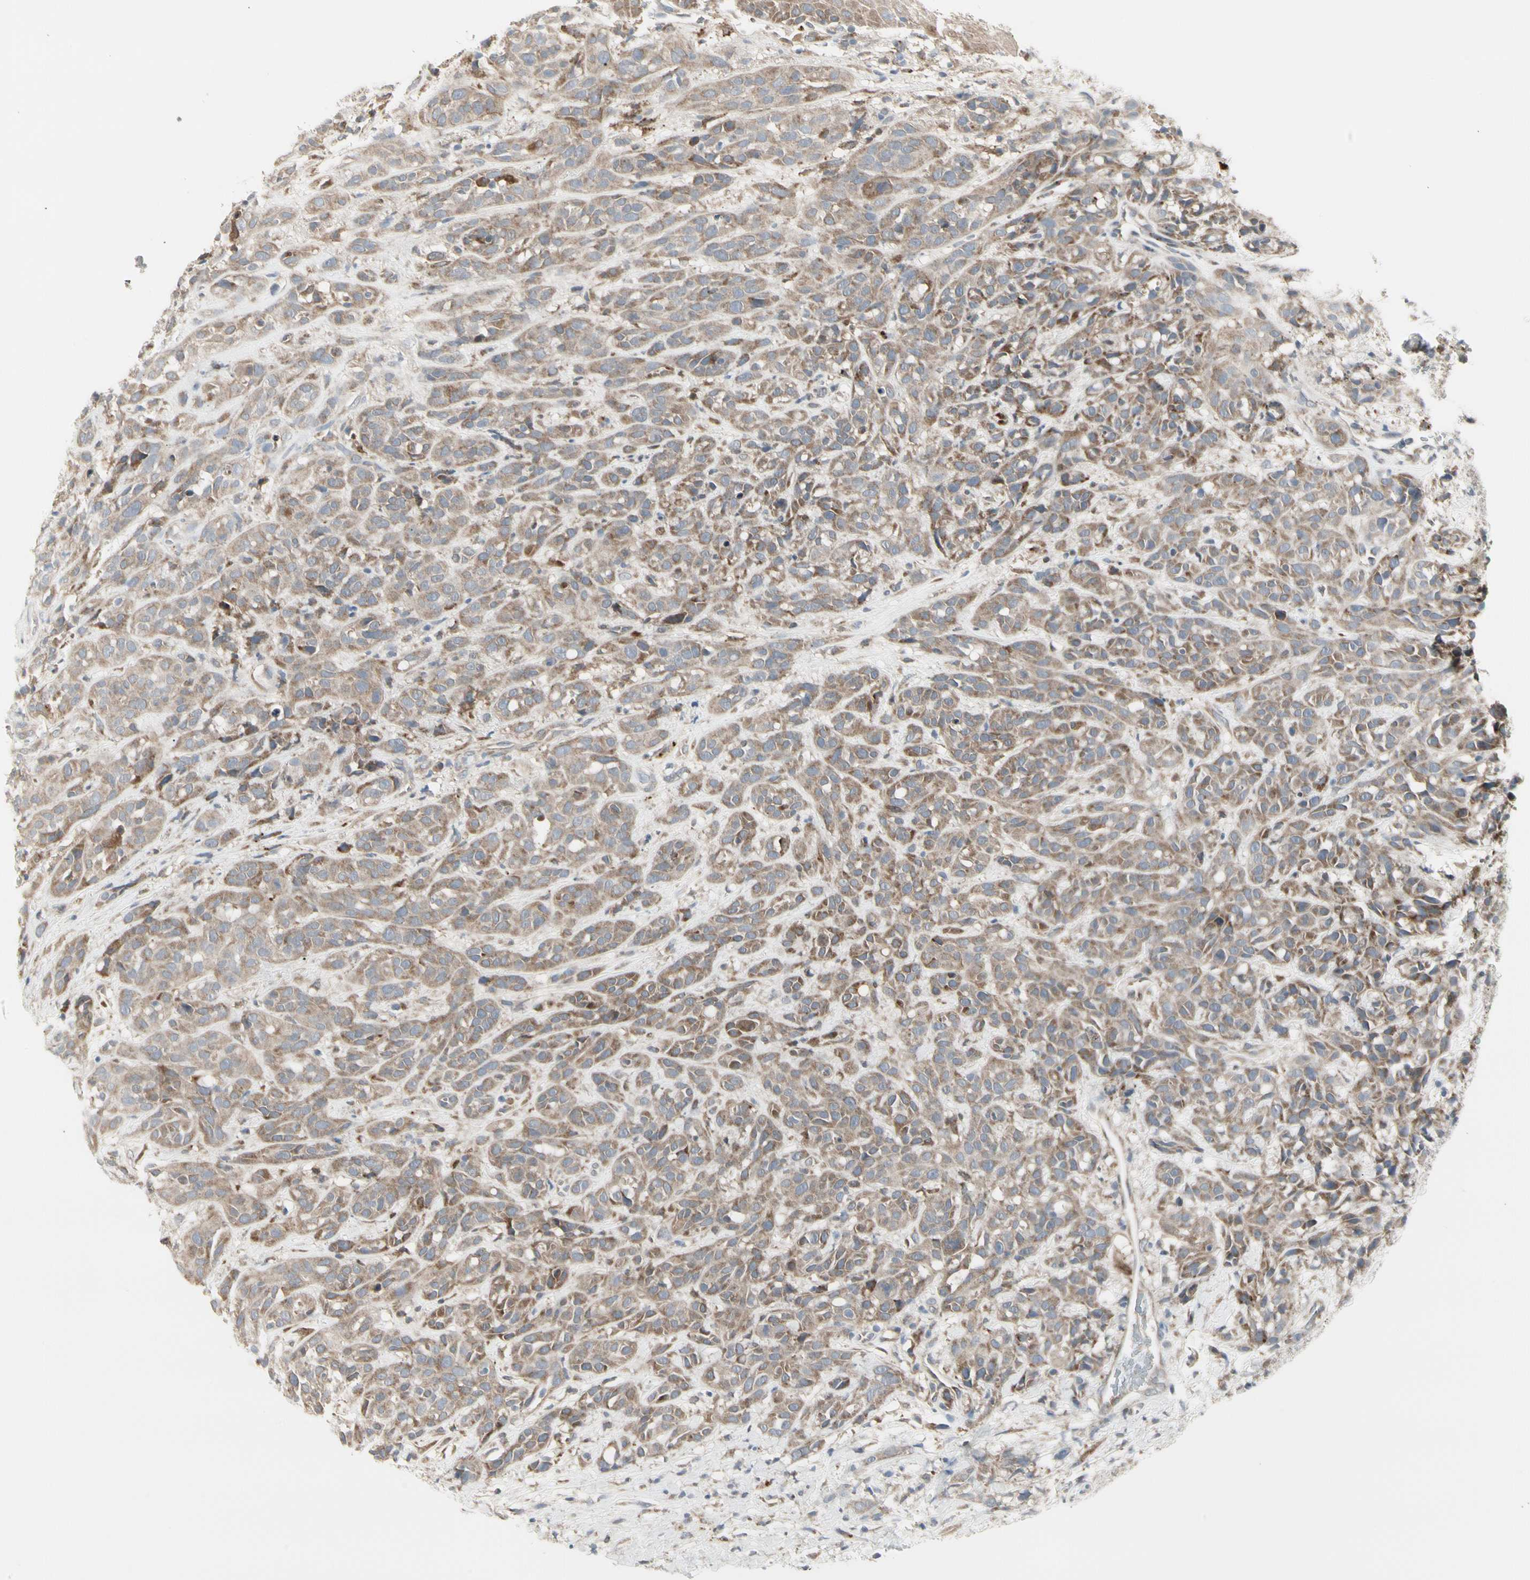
{"staining": {"intensity": "moderate", "quantity": ">75%", "location": "cytoplasmic/membranous"}, "tissue": "head and neck cancer", "cell_type": "Tumor cells", "image_type": "cancer", "snomed": [{"axis": "morphology", "description": "Normal tissue, NOS"}, {"axis": "morphology", "description": "Squamous cell carcinoma, NOS"}, {"axis": "topography", "description": "Cartilage tissue"}, {"axis": "topography", "description": "Head-Neck"}], "caption": "Tumor cells display medium levels of moderate cytoplasmic/membranous expression in about >75% of cells in head and neck cancer (squamous cell carcinoma).", "gene": "GRN", "patient": {"sex": "male", "age": 62}}